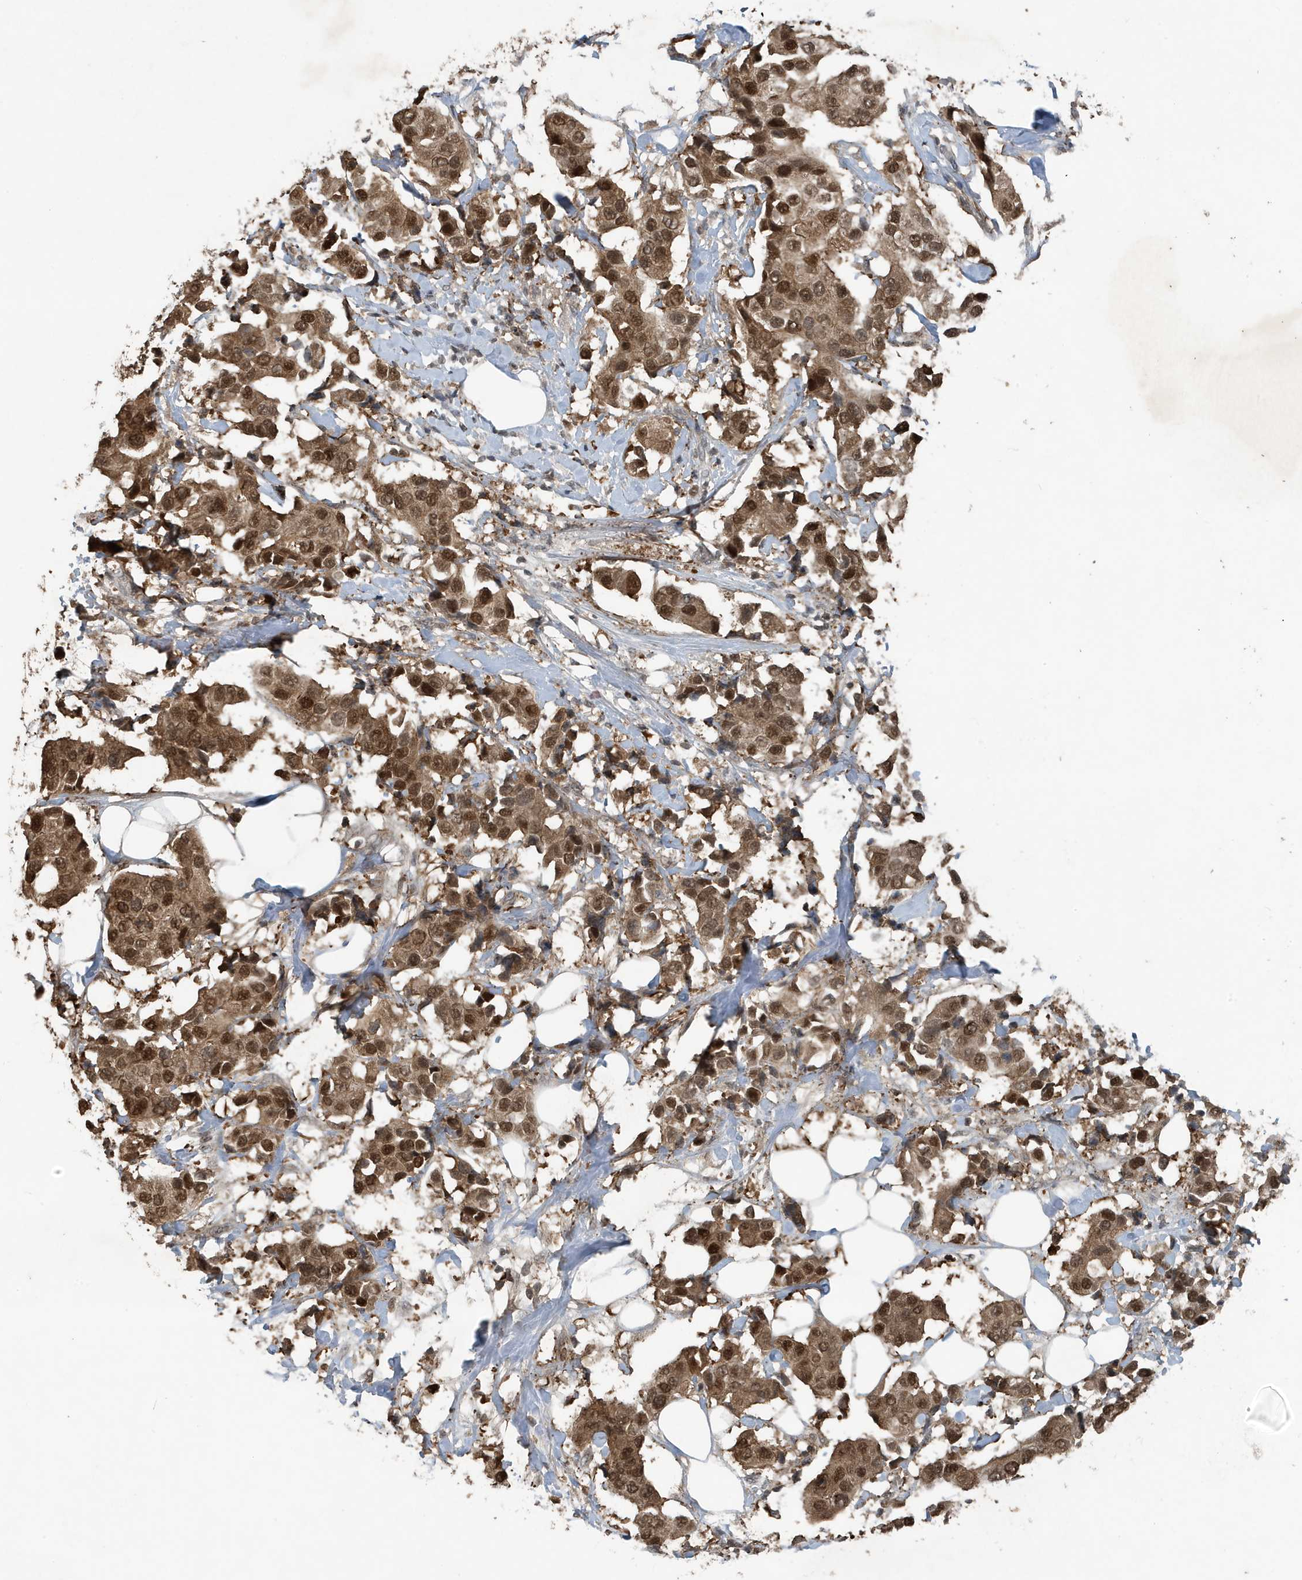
{"staining": {"intensity": "strong", "quantity": ">75%", "location": "cytoplasmic/membranous,nuclear"}, "tissue": "breast cancer", "cell_type": "Tumor cells", "image_type": "cancer", "snomed": [{"axis": "morphology", "description": "Normal tissue, NOS"}, {"axis": "morphology", "description": "Duct carcinoma"}, {"axis": "topography", "description": "Breast"}], "caption": "About >75% of tumor cells in infiltrating ductal carcinoma (breast) exhibit strong cytoplasmic/membranous and nuclear protein positivity as visualized by brown immunohistochemical staining.", "gene": "HSPA1A", "patient": {"sex": "female", "age": 39}}